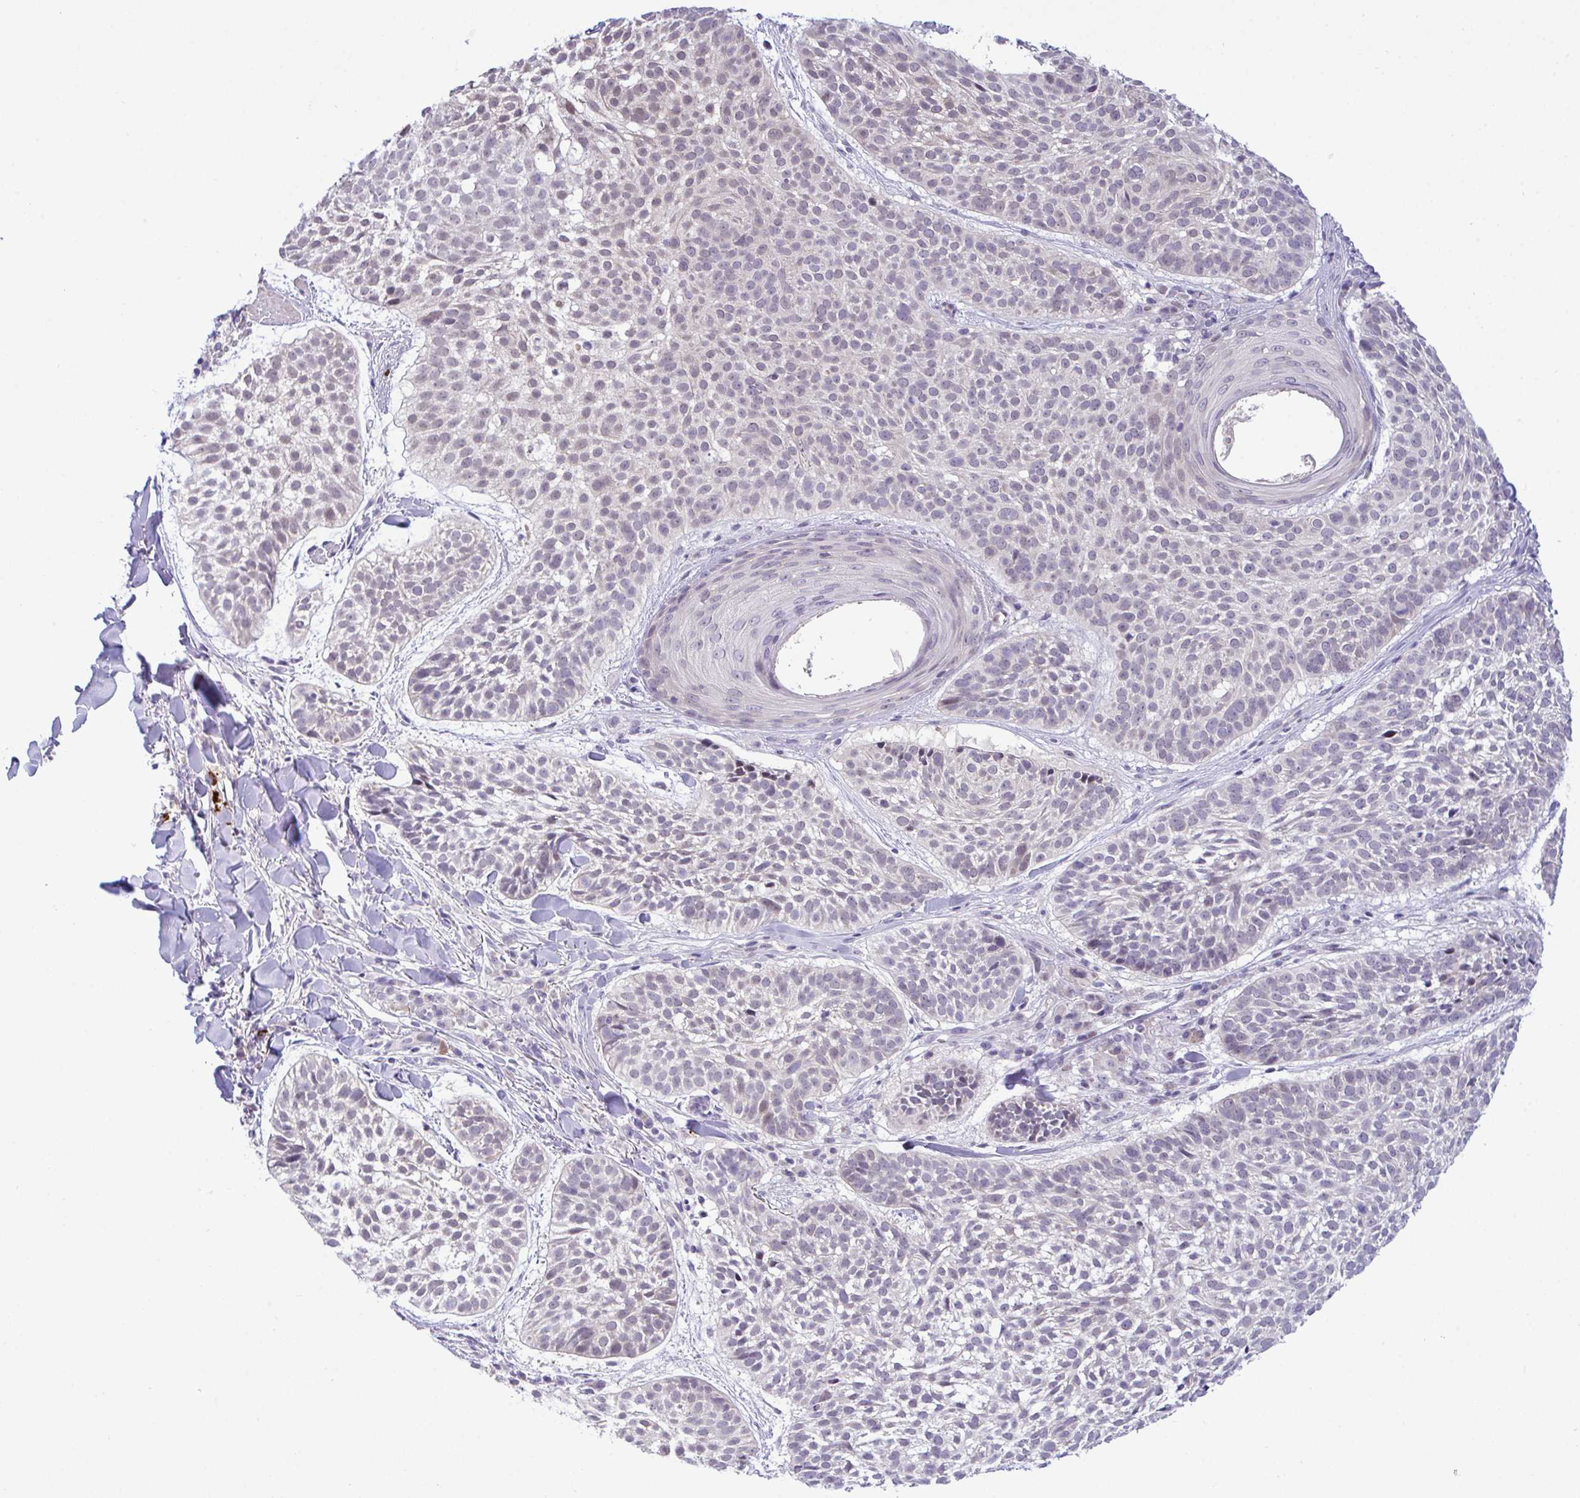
{"staining": {"intensity": "weak", "quantity": "<25%", "location": "nuclear"}, "tissue": "skin cancer", "cell_type": "Tumor cells", "image_type": "cancer", "snomed": [{"axis": "morphology", "description": "Basal cell carcinoma"}, {"axis": "topography", "description": "Skin"}, {"axis": "topography", "description": "Skin of scalp"}], "caption": "An immunohistochemistry (IHC) micrograph of skin basal cell carcinoma is shown. There is no staining in tumor cells of skin basal cell carcinoma.", "gene": "USP35", "patient": {"sex": "female", "age": 45}}